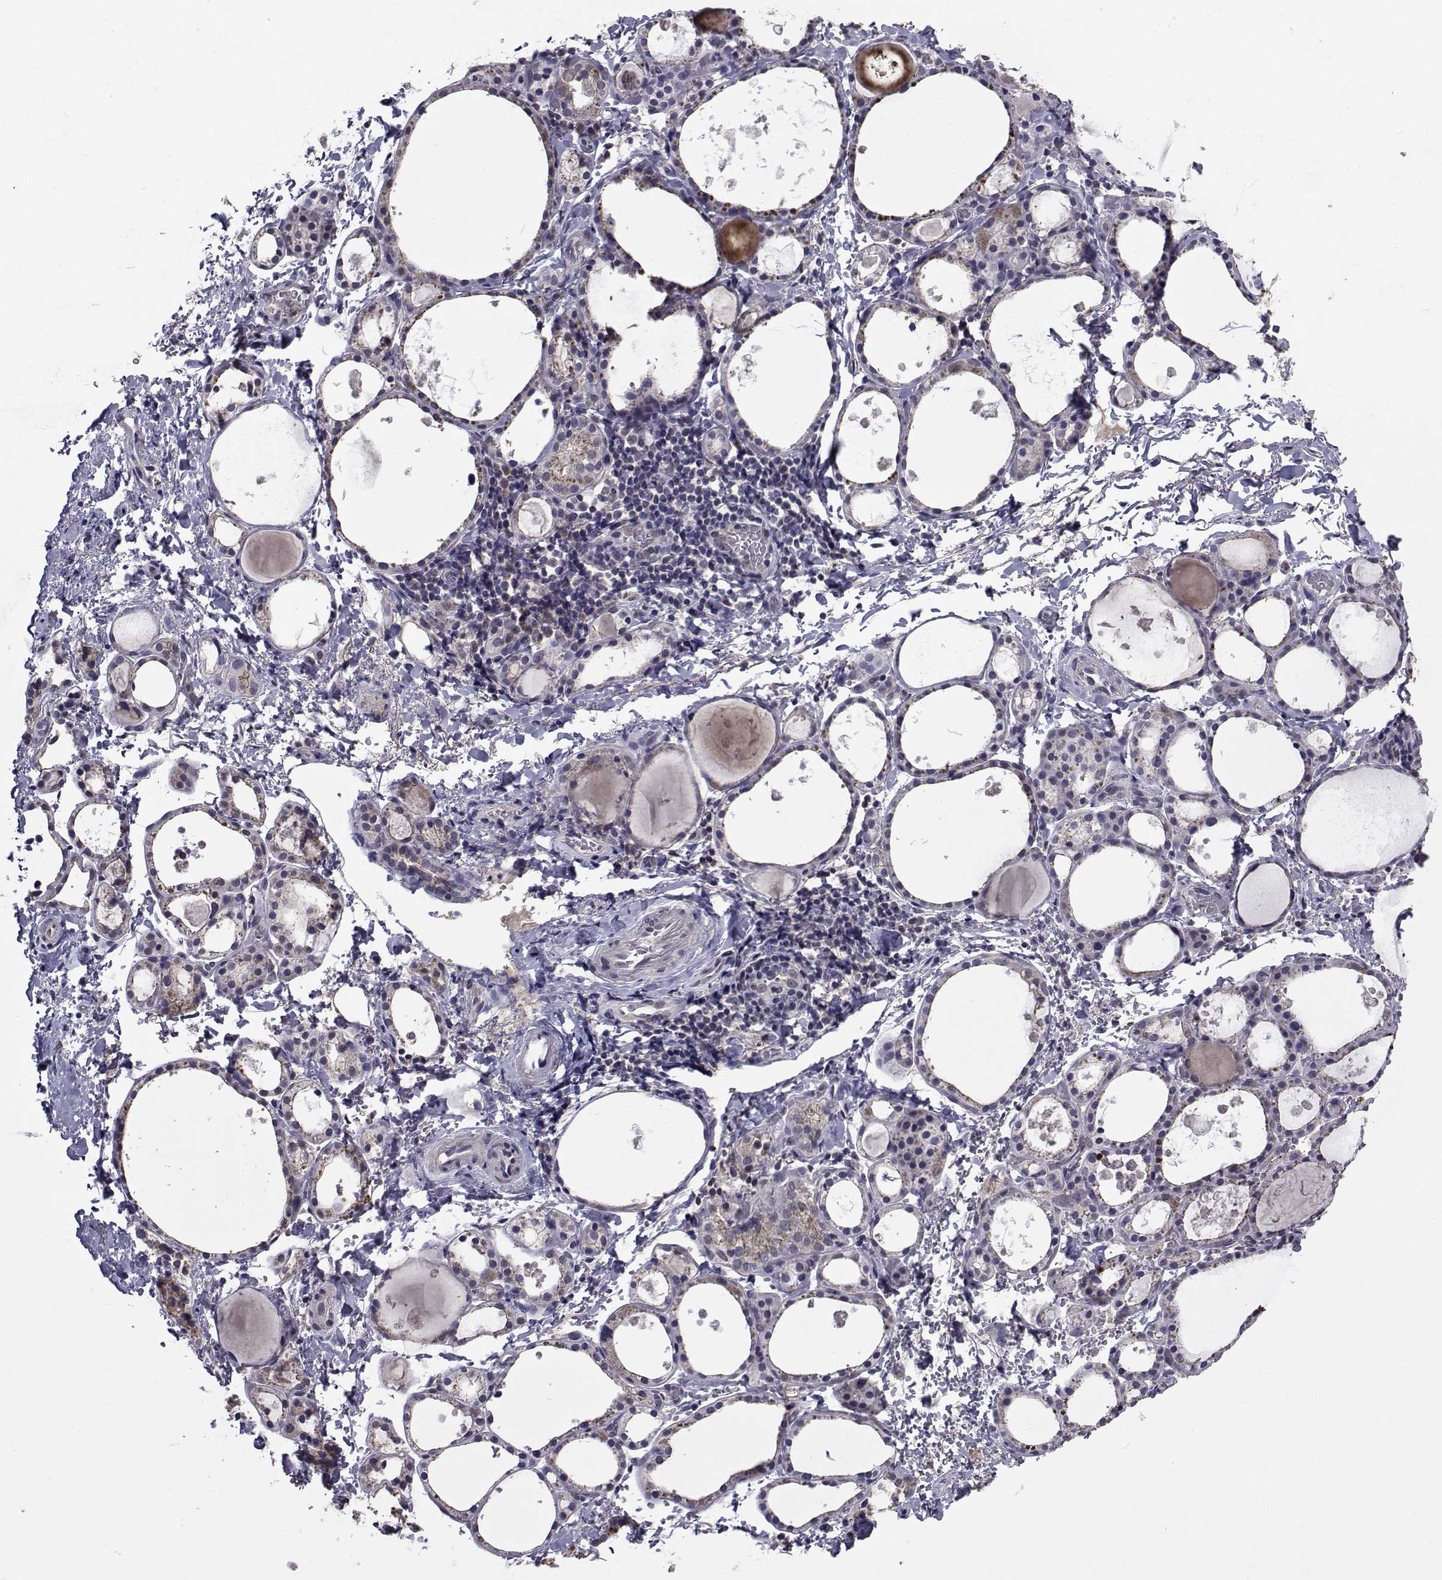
{"staining": {"intensity": "weak", "quantity": "25%-75%", "location": "cytoplasmic/membranous"}, "tissue": "thyroid gland", "cell_type": "Glandular cells", "image_type": "normal", "snomed": [{"axis": "morphology", "description": "Normal tissue, NOS"}, {"axis": "topography", "description": "Thyroid gland"}], "caption": "Thyroid gland stained with a brown dye demonstrates weak cytoplasmic/membranous positive expression in approximately 25%-75% of glandular cells.", "gene": "CYP2S1", "patient": {"sex": "male", "age": 68}}